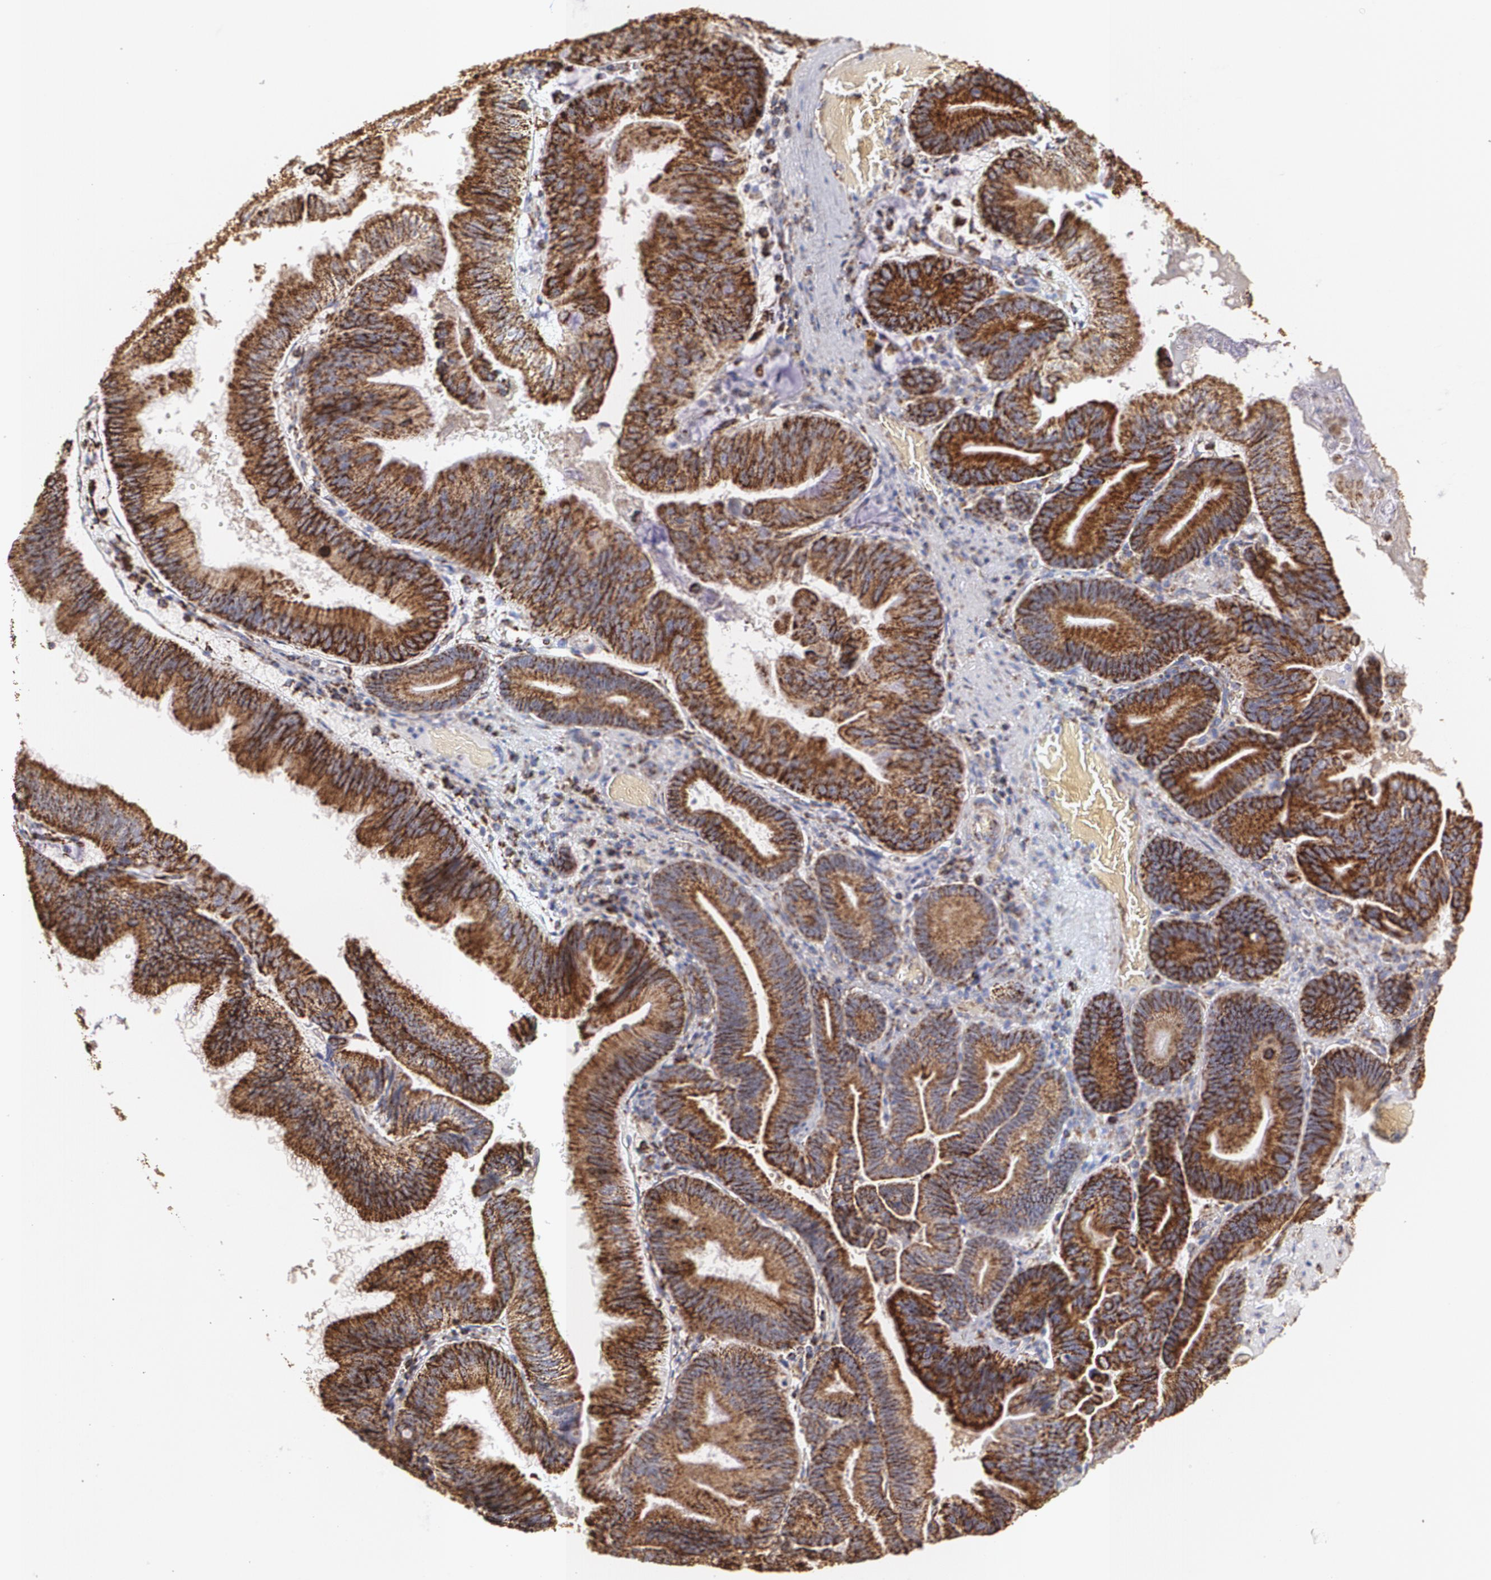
{"staining": {"intensity": "strong", "quantity": ">75%", "location": "cytoplasmic/membranous"}, "tissue": "pancreatic cancer", "cell_type": "Tumor cells", "image_type": "cancer", "snomed": [{"axis": "morphology", "description": "Adenocarcinoma, NOS"}, {"axis": "topography", "description": "Pancreas"}], "caption": "A micrograph of adenocarcinoma (pancreatic) stained for a protein displays strong cytoplasmic/membranous brown staining in tumor cells.", "gene": "HSPD1", "patient": {"sex": "male", "age": 82}}